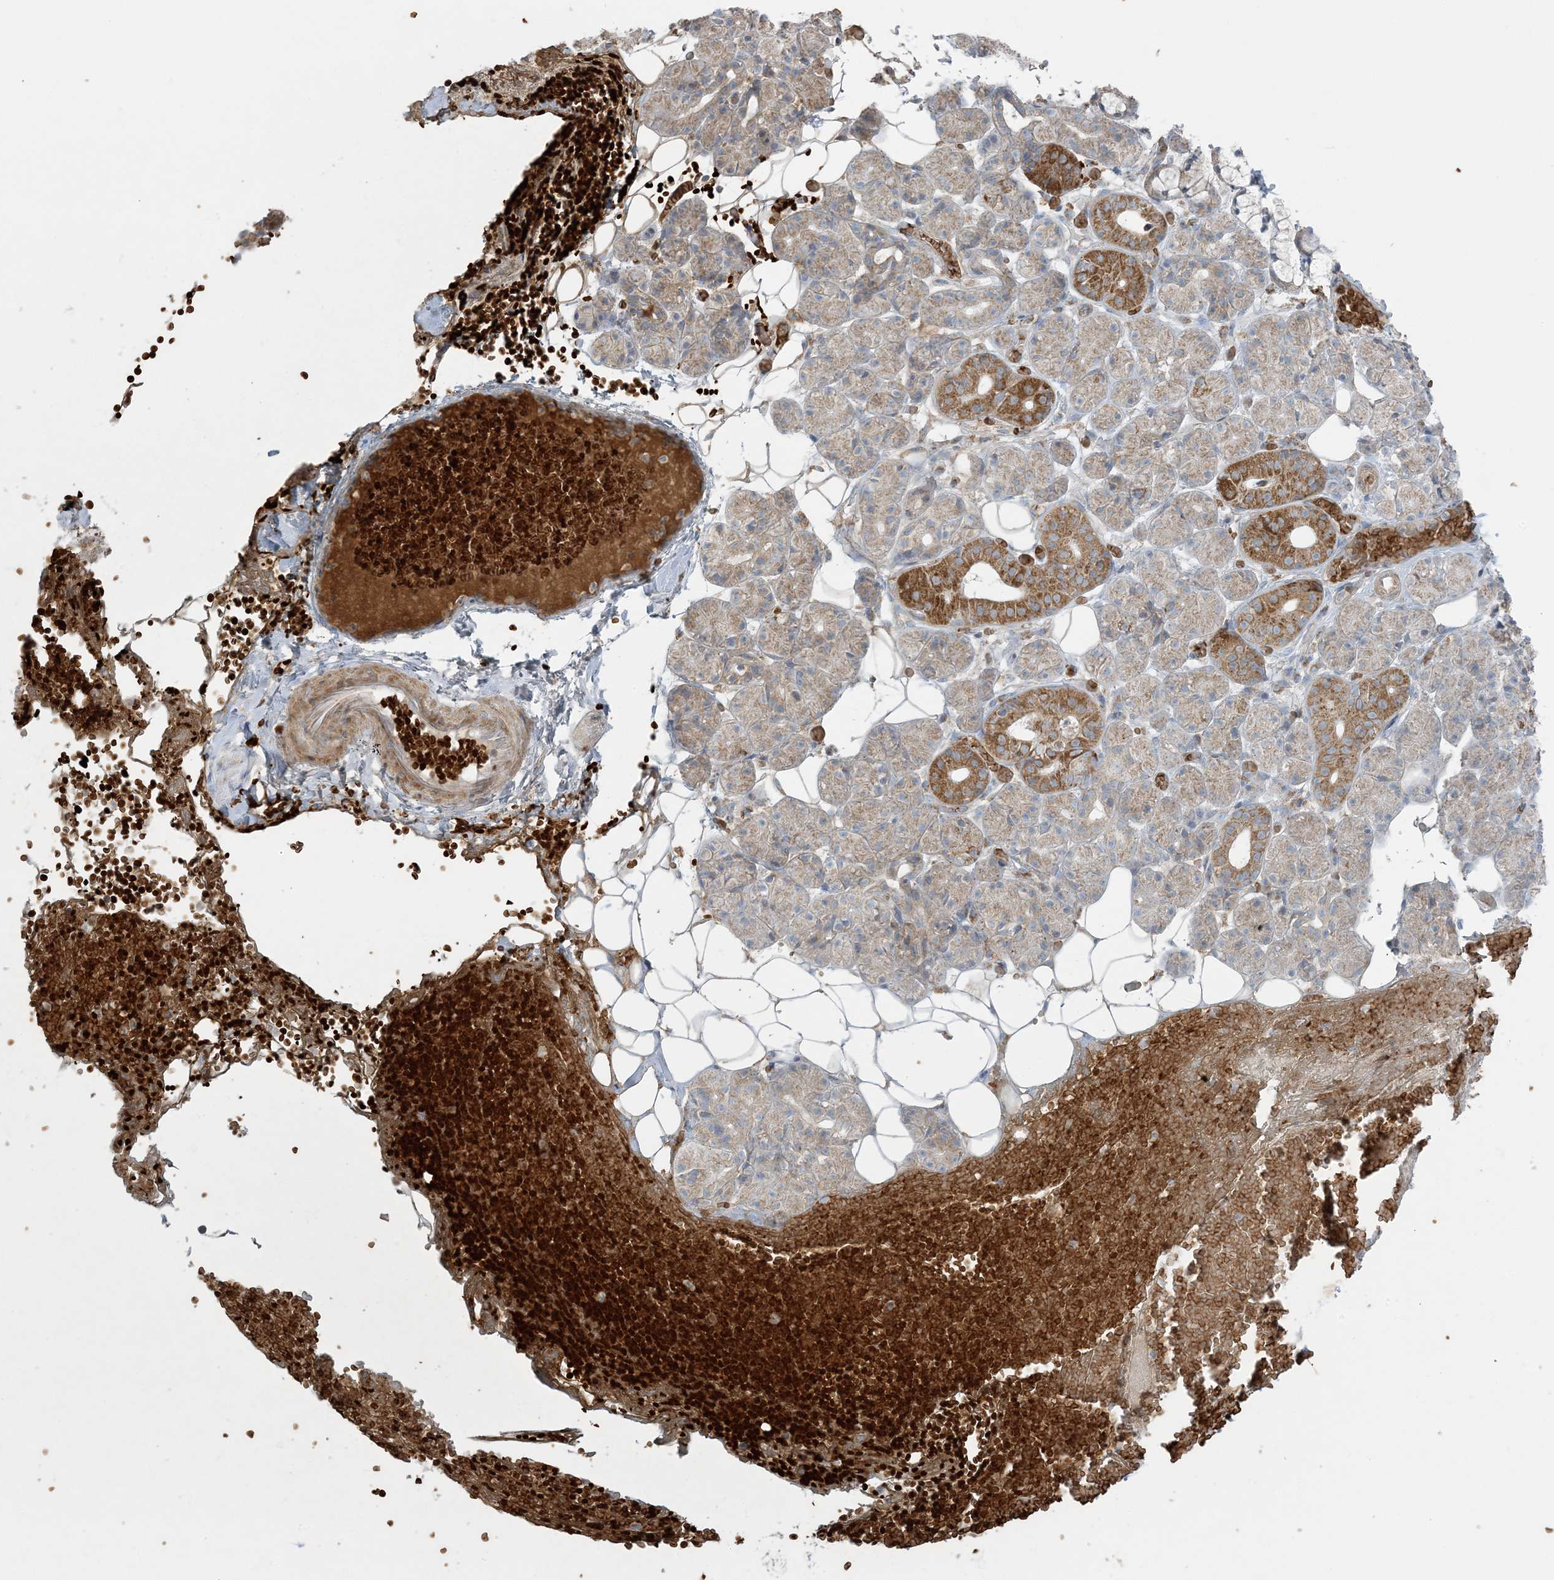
{"staining": {"intensity": "moderate", "quantity": "25%-75%", "location": "cytoplasmic/membranous"}, "tissue": "salivary gland", "cell_type": "Glandular cells", "image_type": "normal", "snomed": [{"axis": "morphology", "description": "Normal tissue, NOS"}, {"axis": "topography", "description": "Salivary gland"}], "caption": "Immunohistochemistry (IHC) of normal human salivary gland displays medium levels of moderate cytoplasmic/membranous staining in about 25%-75% of glandular cells. The protein is shown in brown color, while the nuclei are stained blue.", "gene": "PIK3R4", "patient": {"sex": "male", "age": 63}}